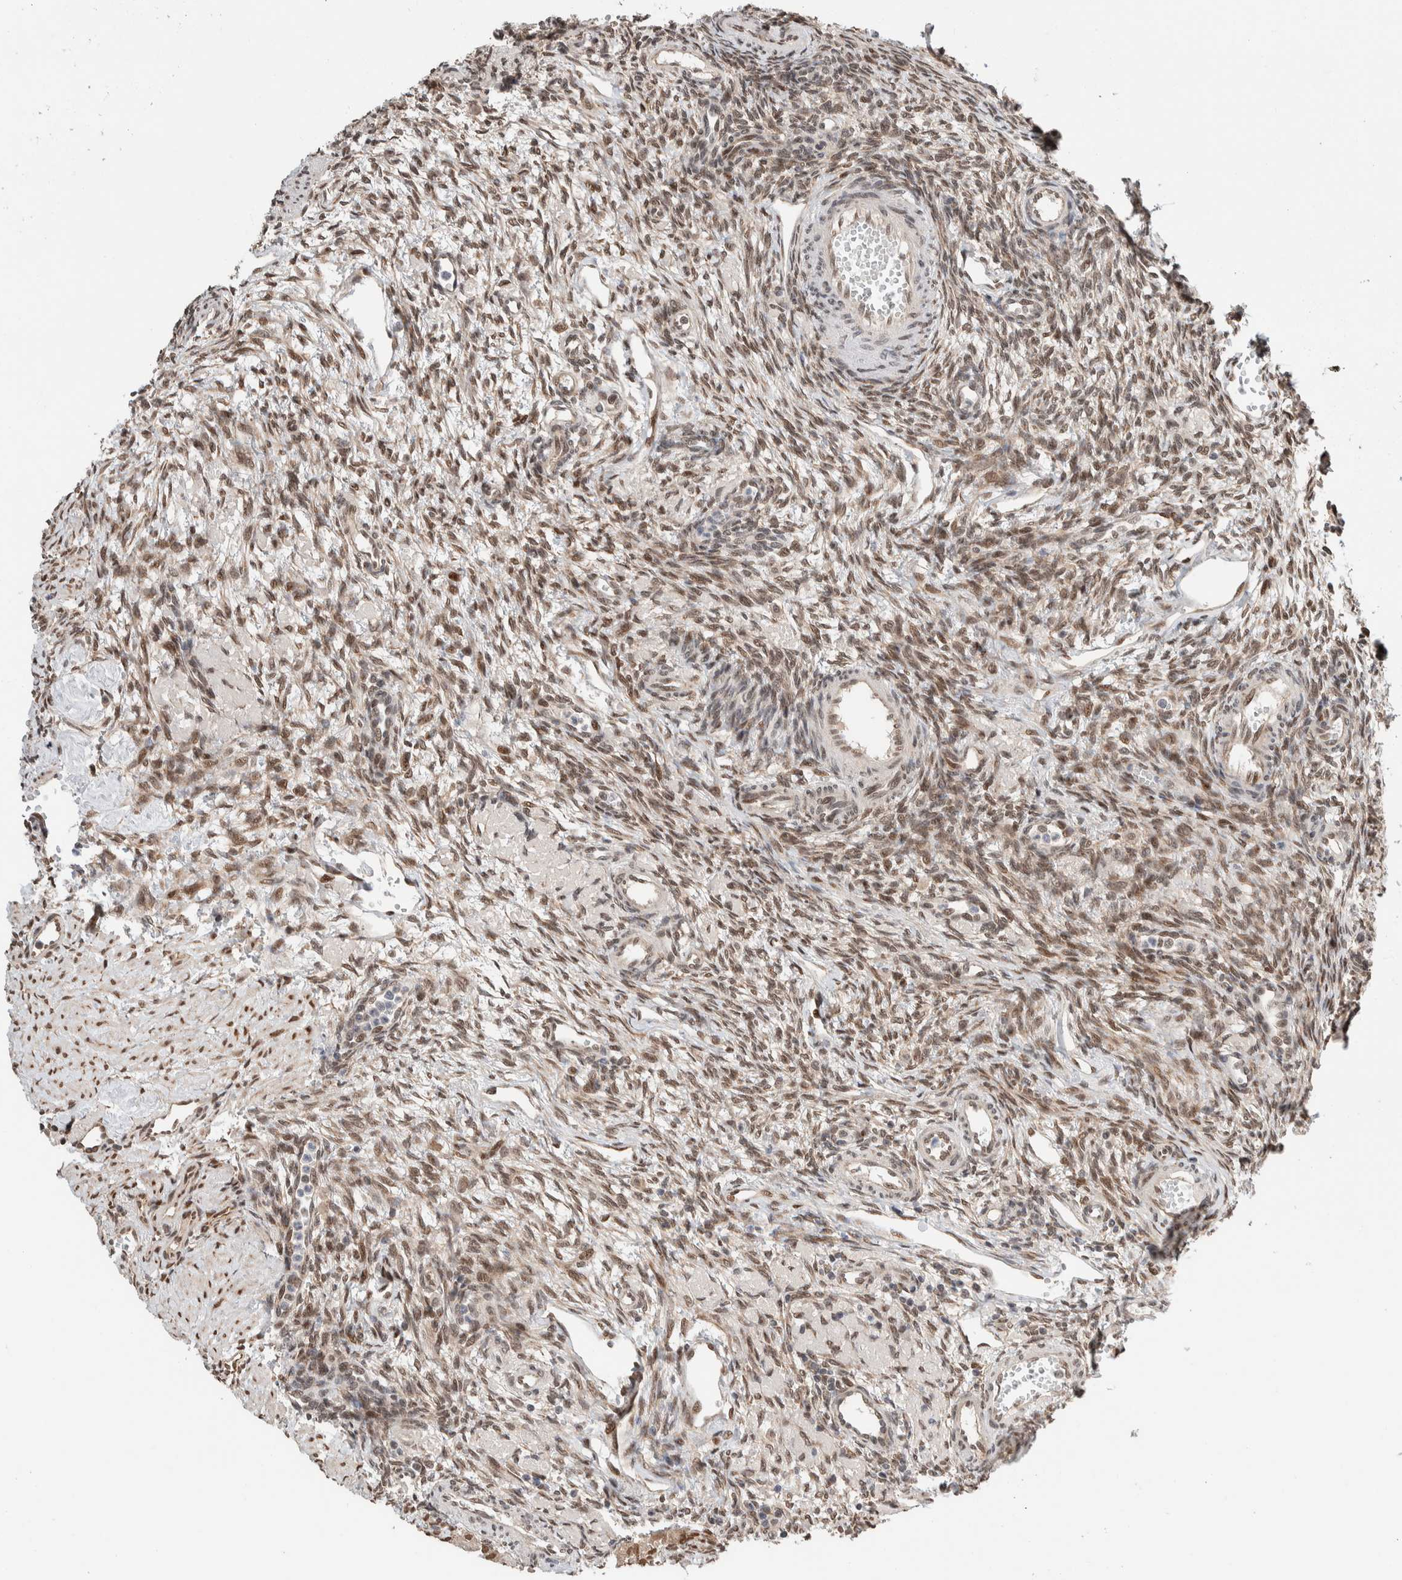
{"staining": {"intensity": "moderate", "quantity": ">75%", "location": "nuclear"}, "tissue": "ovary", "cell_type": "Ovarian stroma cells", "image_type": "normal", "snomed": [{"axis": "morphology", "description": "Normal tissue, NOS"}, {"axis": "topography", "description": "Ovary"}], "caption": "The image displays immunohistochemical staining of benign ovary. There is moderate nuclear positivity is appreciated in approximately >75% of ovarian stroma cells. (DAB (3,3'-diaminobenzidine) = brown stain, brightfield microscopy at high magnification).", "gene": "TNRC18", "patient": {"sex": "female", "age": 33}}